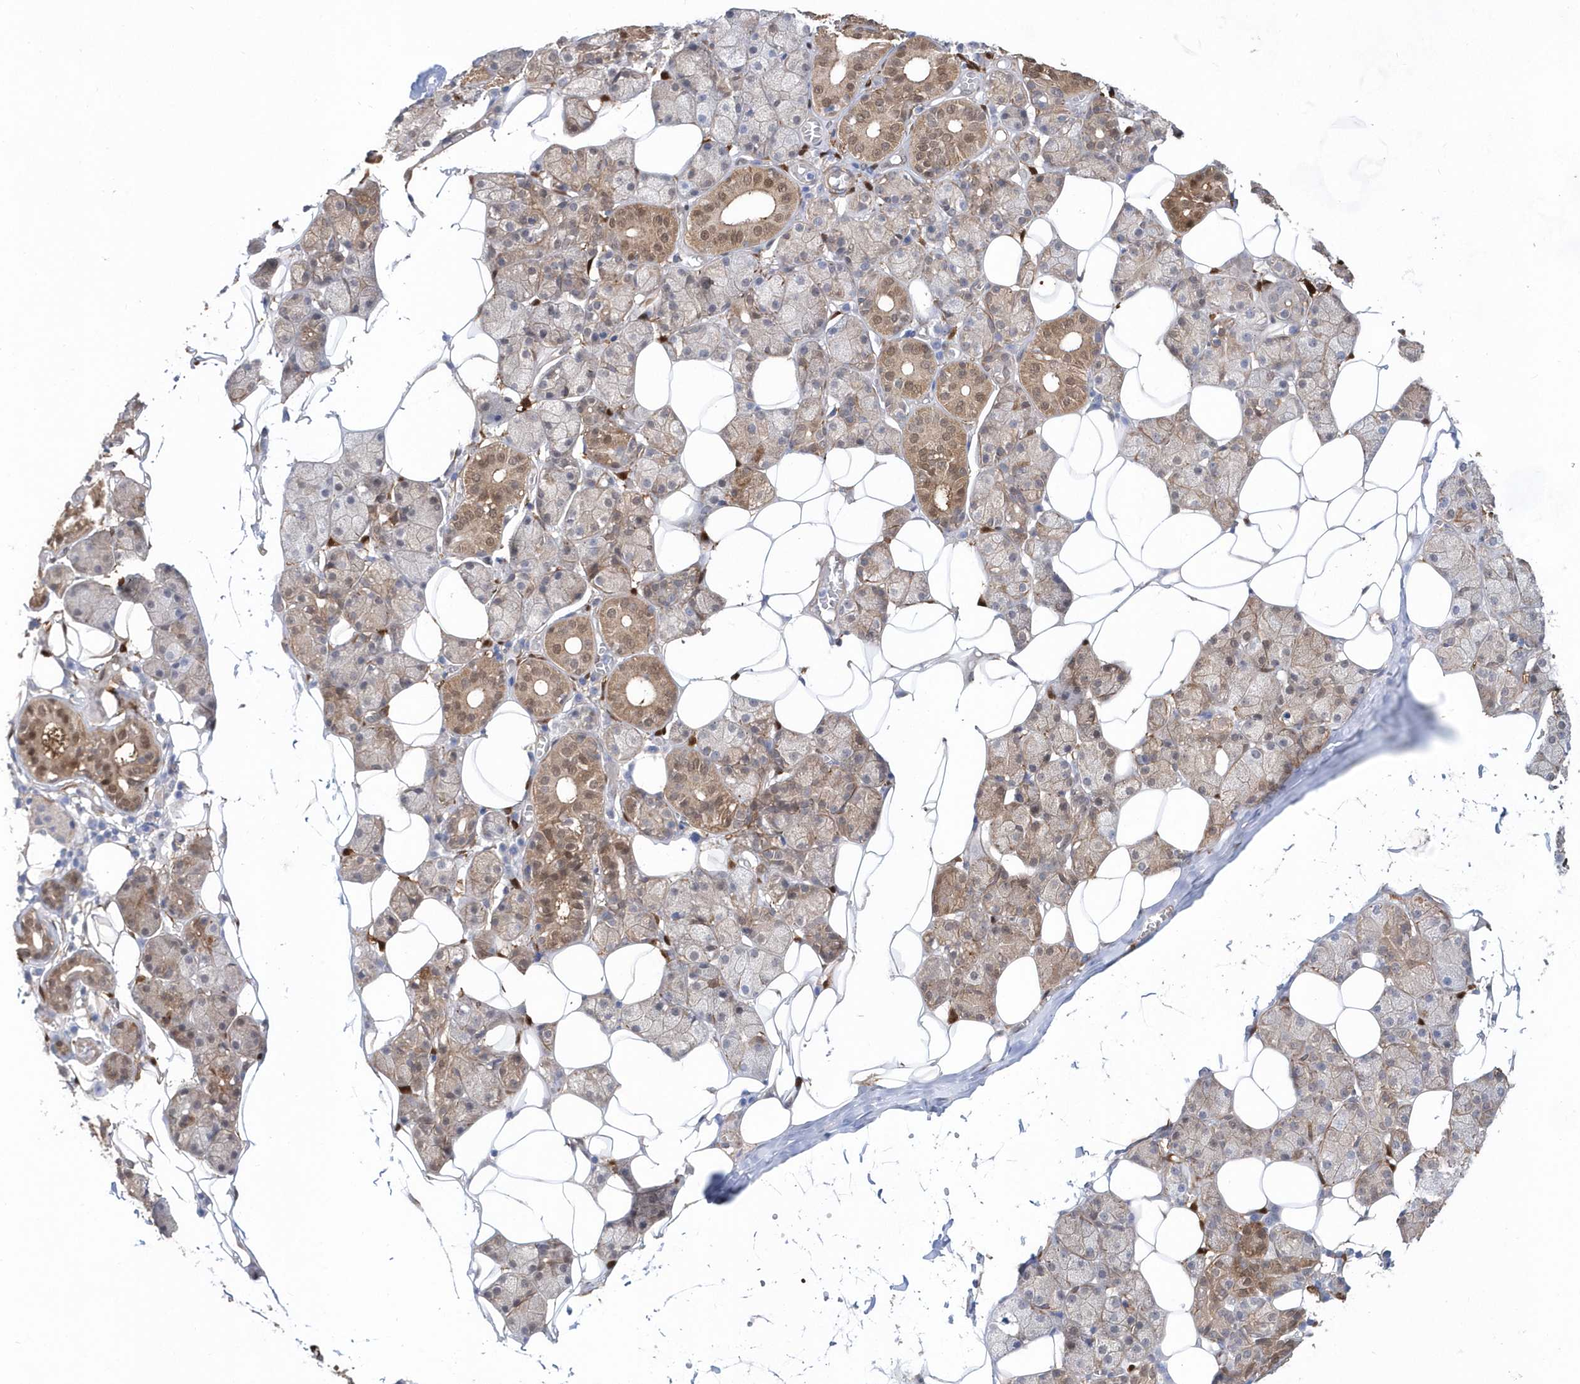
{"staining": {"intensity": "moderate", "quantity": "25%-75%", "location": "cytoplasmic/membranous,nuclear"}, "tissue": "salivary gland", "cell_type": "Glandular cells", "image_type": "normal", "snomed": [{"axis": "morphology", "description": "Normal tissue, NOS"}, {"axis": "topography", "description": "Salivary gland"}], "caption": "The histopathology image demonstrates a brown stain indicating the presence of a protein in the cytoplasmic/membranous,nuclear of glandular cells in salivary gland. (Stains: DAB in brown, nuclei in blue, Microscopy: brightfield microscopy at high magnification).", "gene": "BDH2", "patient": {"sex": "female", "age": 33}}